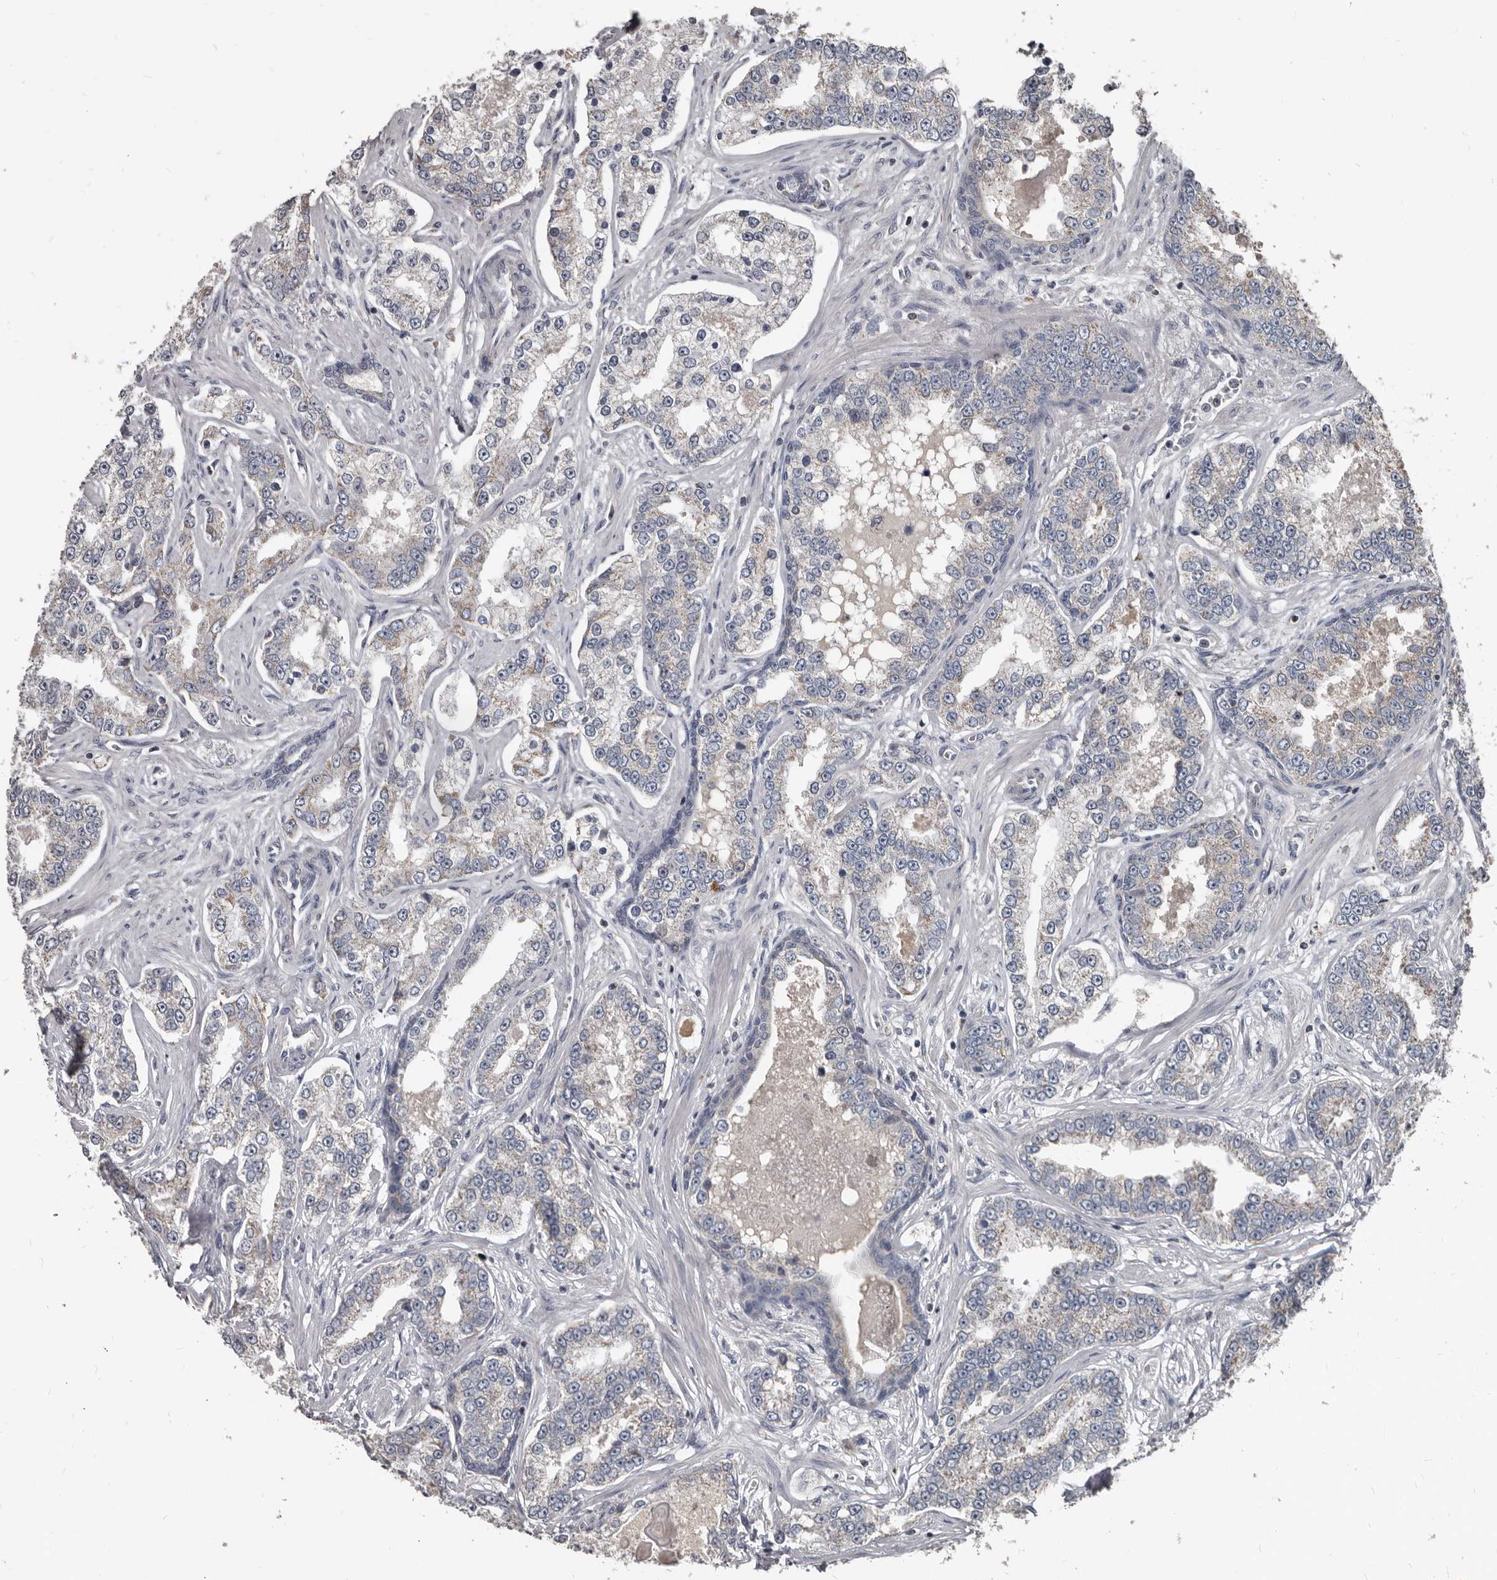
{"staining": {"intensity": "negative", "quantity": "none", "location": "none"}, "tissue": "prostate cancer", "cell_type": "Tumor cells", "image_type": "cancer", "snomed": [{"axis": "morphology", "description": "Normal tissue, NOS"}, {"axis": "morphology", "description": "Adenocarcinoma, High grade"}, {"axis": "topography", "description": "Prostate"}], "caption": "Prostate cancer was stained to show a protein in brown. There is no significant positivity in tumor cells. (DAB (3,3'-diaminobenzidine) IHC with hematoxylin counter stain).", "gene": "GREB1", "patient": {"sex": "male", "age": 83}}